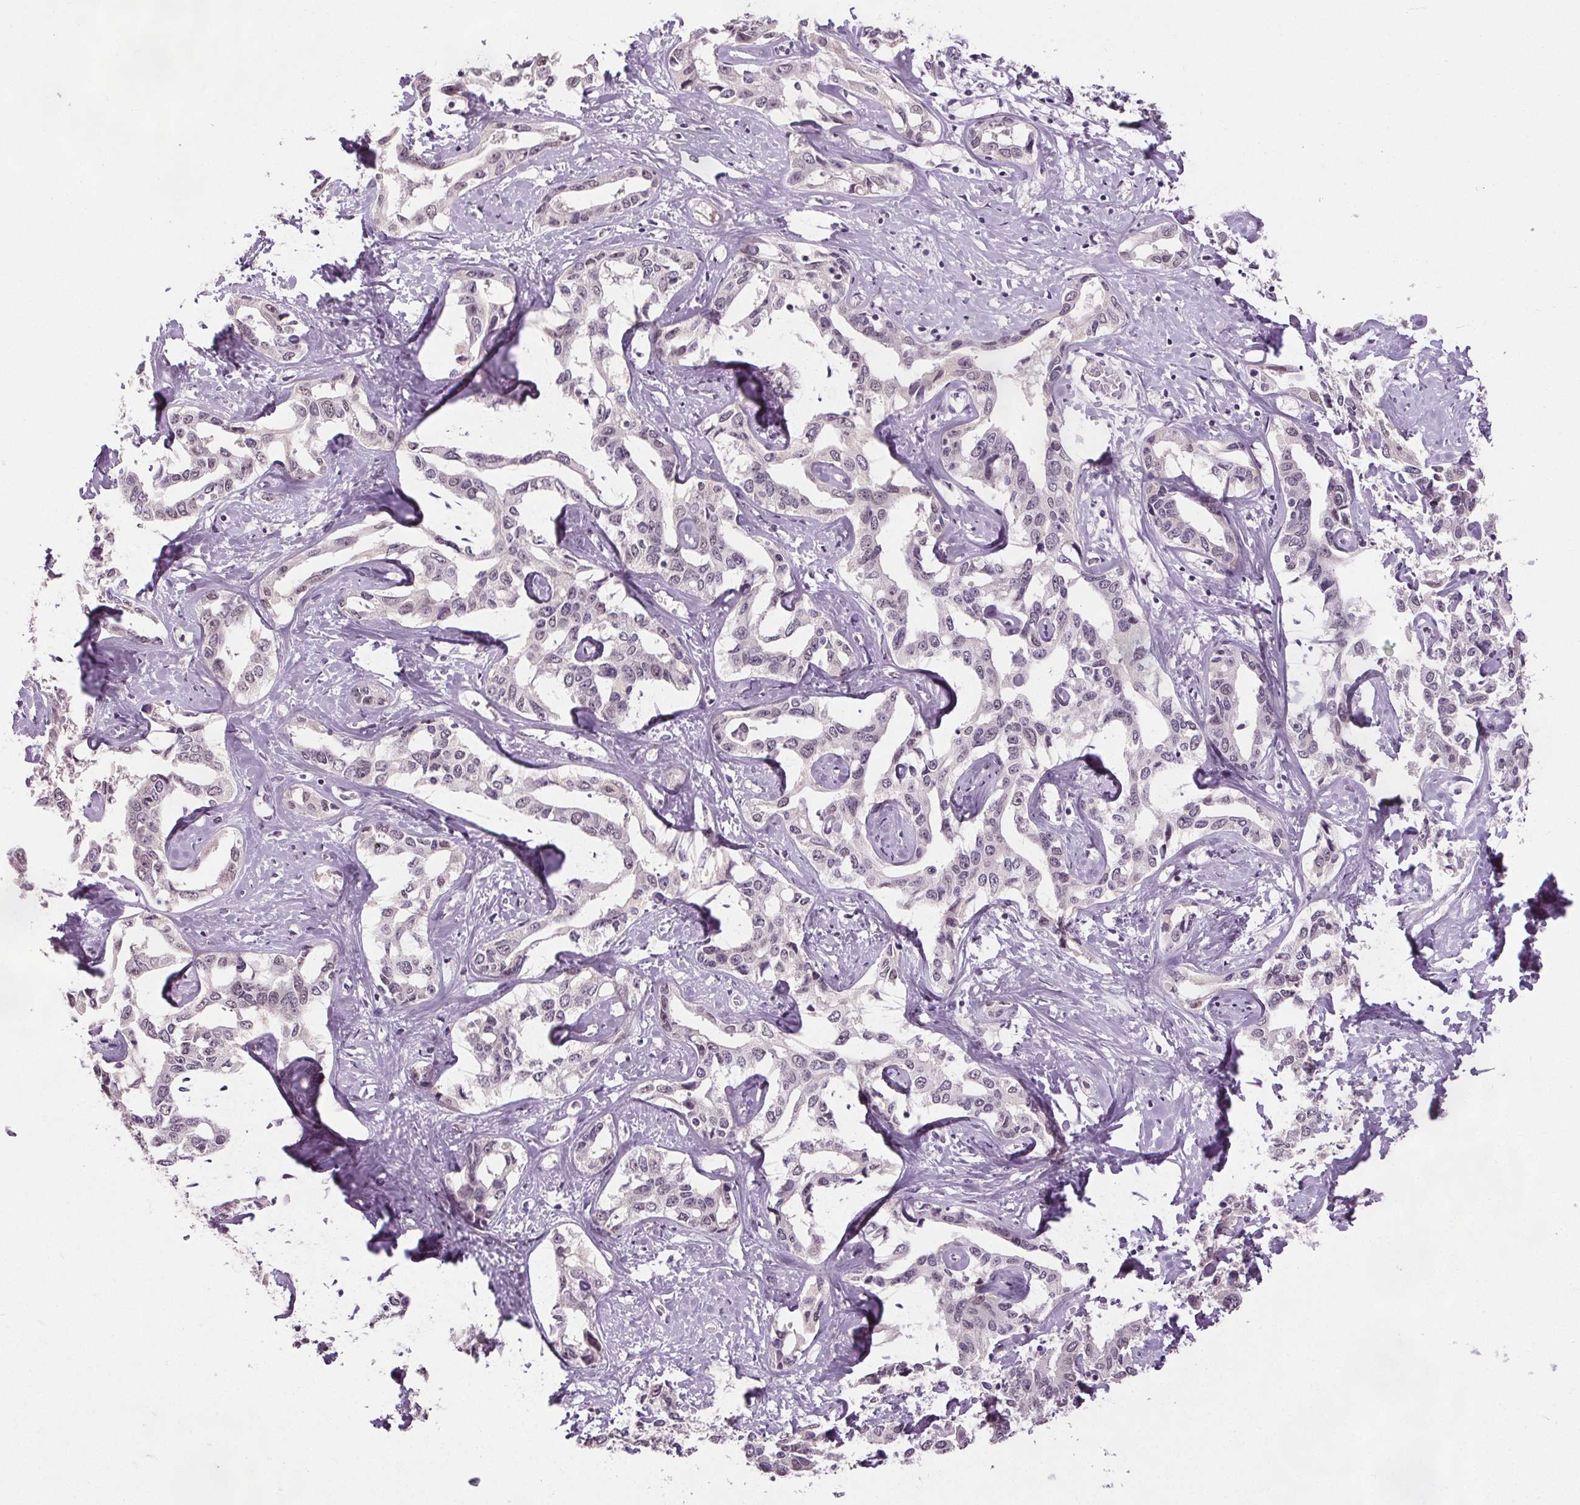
{"staining": {"intensity": "negative", "quantity": "none", "location": "none"}, "tissue": "liver cancer", "cell_type": "Tumor cells", "image_type": "cancer", "snomed": [{"axis": "morphology", "description": "Cholangiocarcinoma"}, {"axis": "topography", "description": "Liver"}], "caption": "Tumor cells show no significant protein positivity in liver cancer.", "gene": "SLC2A9", "patient": {"sex": "male", "age": 59}}